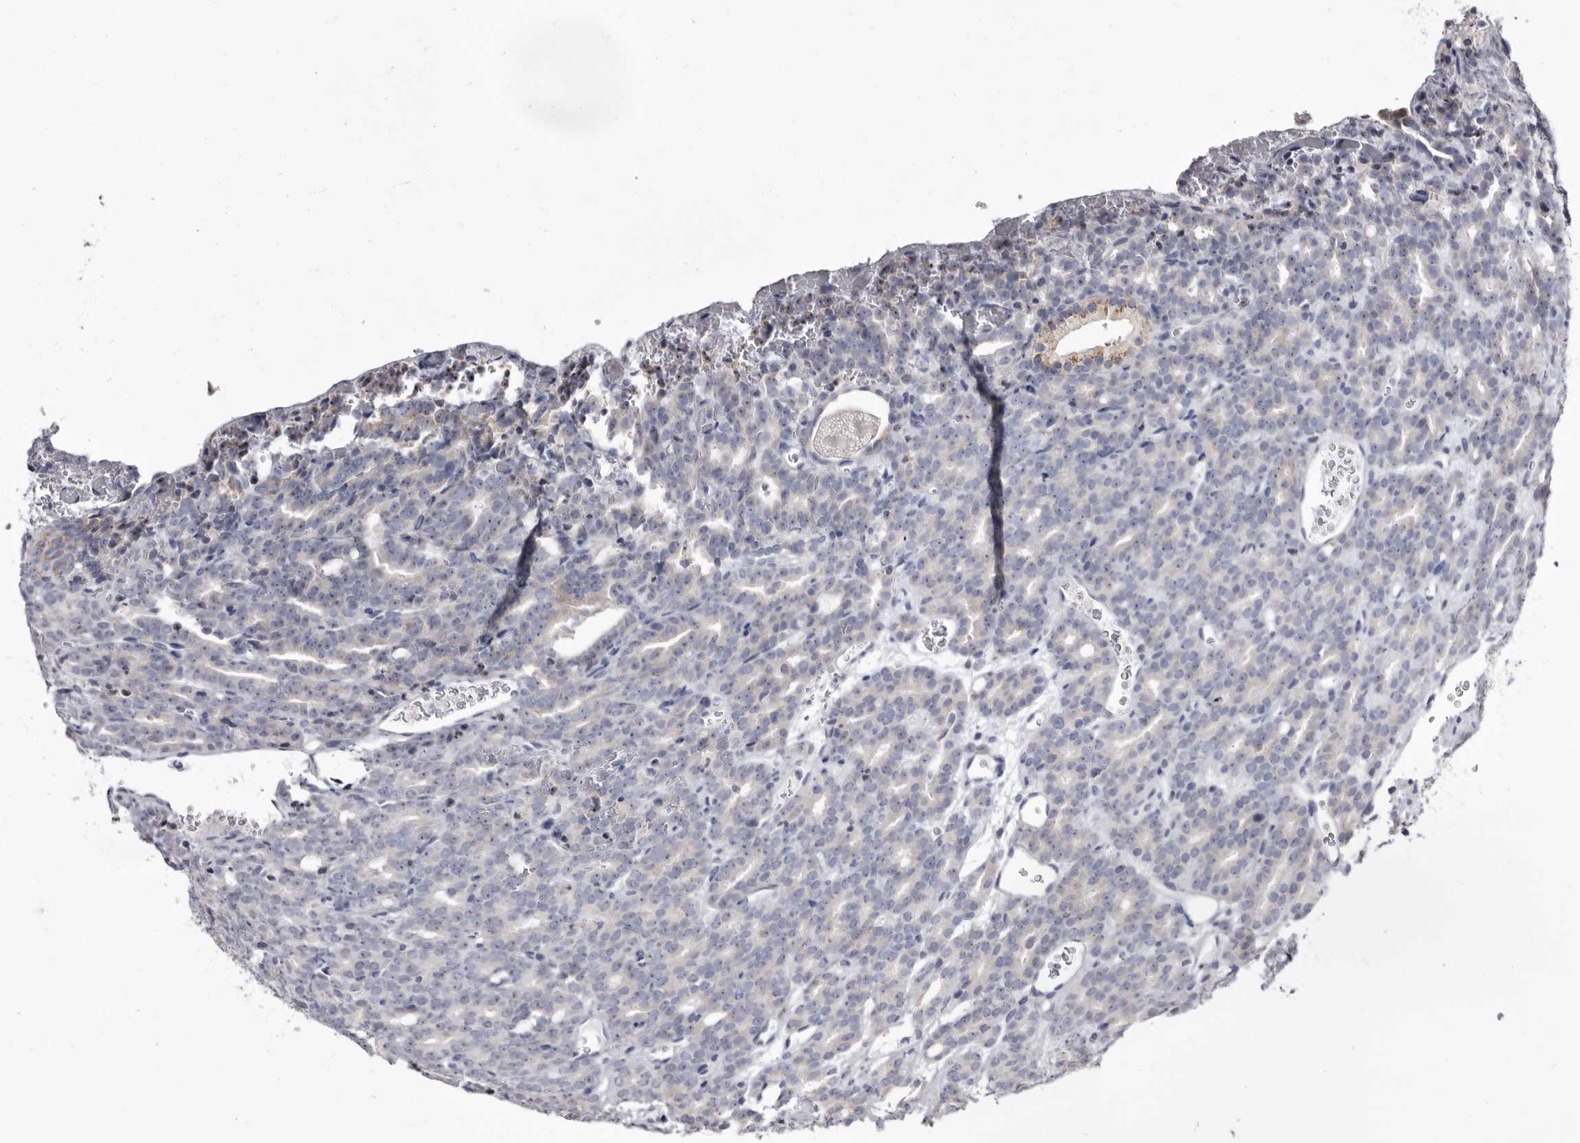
{"staining": {"intensity": "negative", "quantity": "none", "location": "none"}, "tissue": "prostate cancer", "cell_type": "Tumor cells", "image_type": "cancer", "snomed": [{"axis": "morphology", "description": "Adenocarcinoma, High grade"}, {"axis": "topography", "description": "Prostate"}], "caption": "DAB immunohistochemical staining of prostate adenocarcinoma (high-grade) displays no significant positivity in tumor cells.", "gene": "CASQ1", "patient": {"sex": "male", "age": 62}}